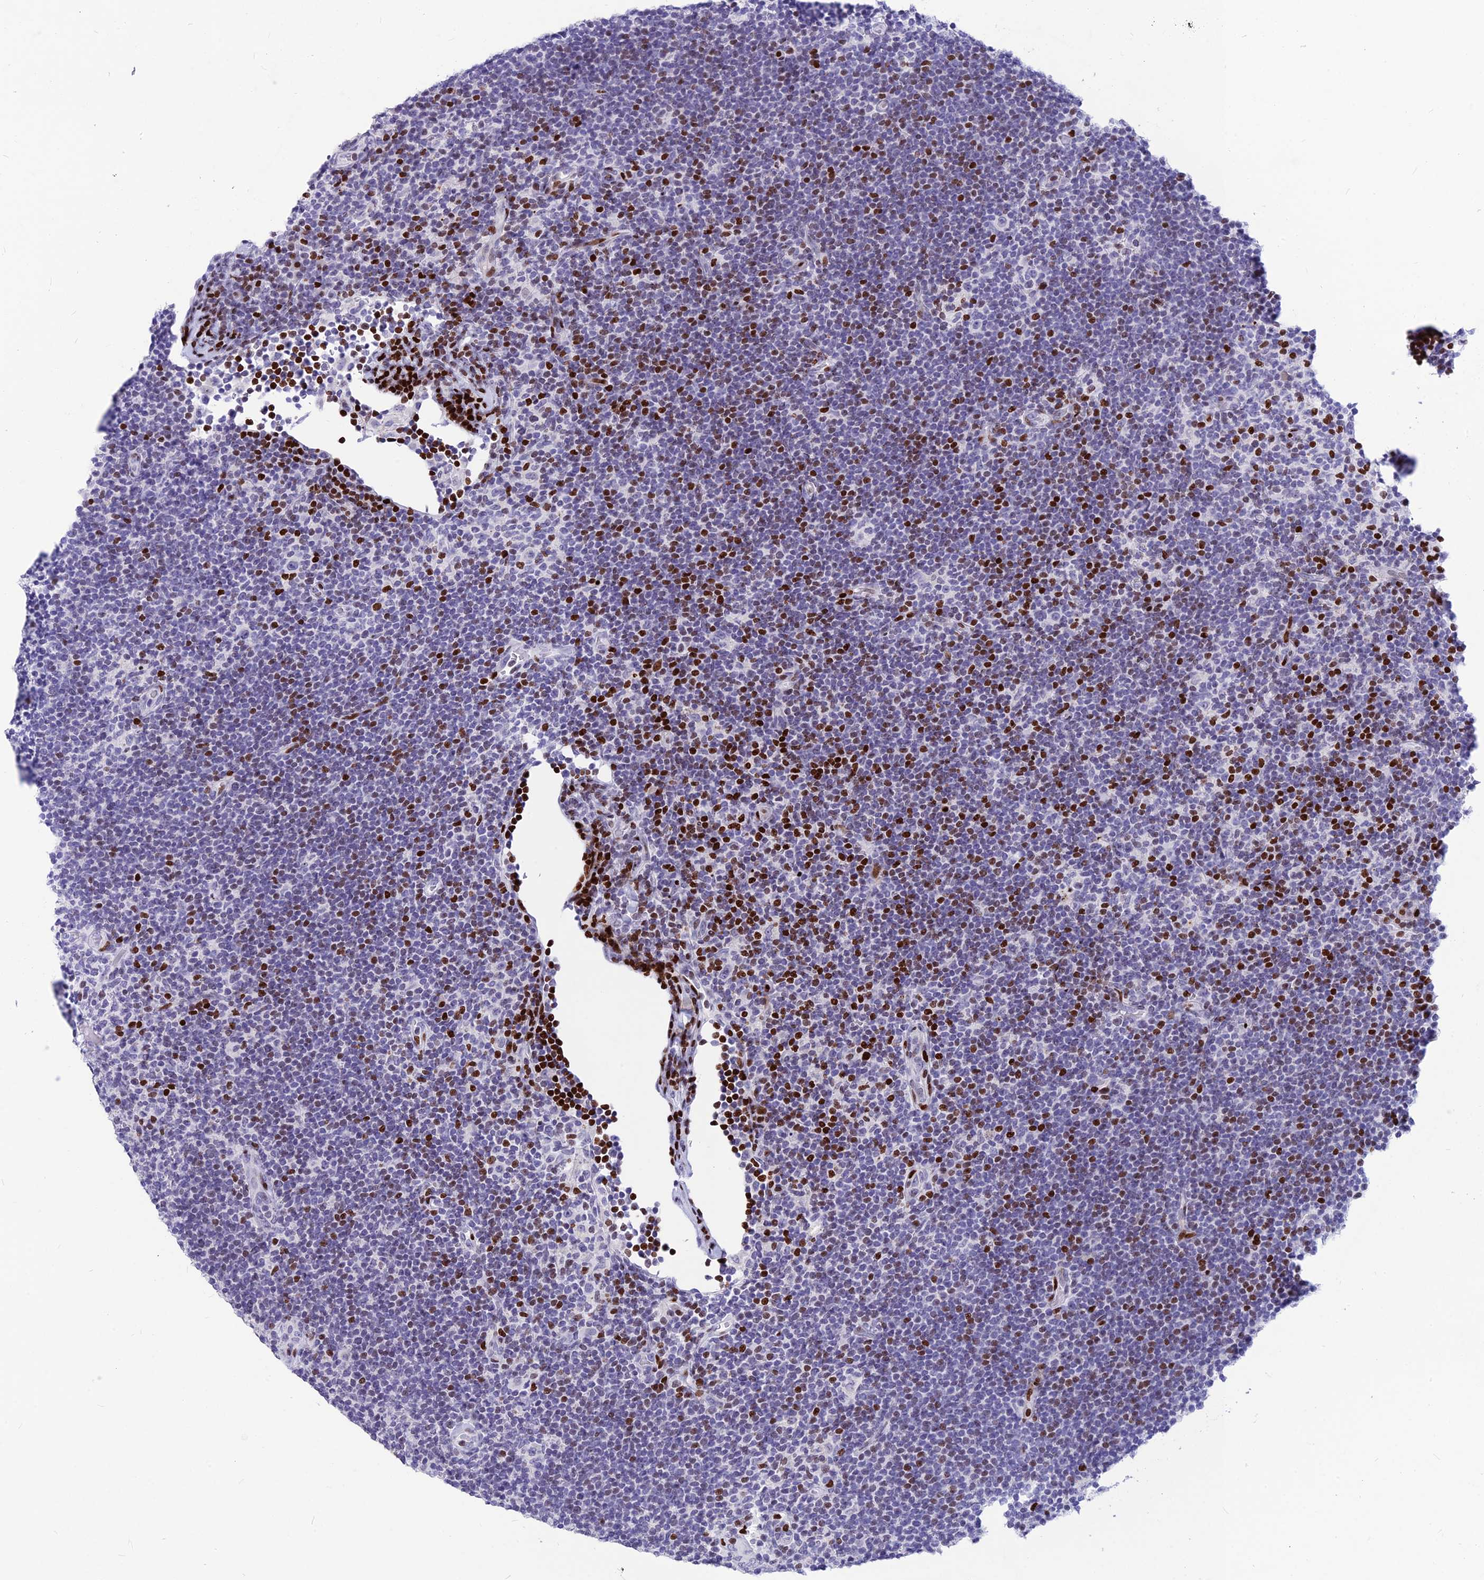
{"staining": {"intensity": "negative", "quantity": "none", "location": "none"}, "tissue": "lymphoma", "cell_type": "Tumor cells", "image_type": "cancer", "snomed": [{"axis": "morphology", "description": "Hodgkin's disease, NOS"}, {"axis": "topography", "description": "Lymph node"}], "caption": "DAB immunohistochemical staining of lymphoma reveals no significant expression in tumor cells.", "gene": "PRPS1", "patient": {"sex": "female", "age": 57}}